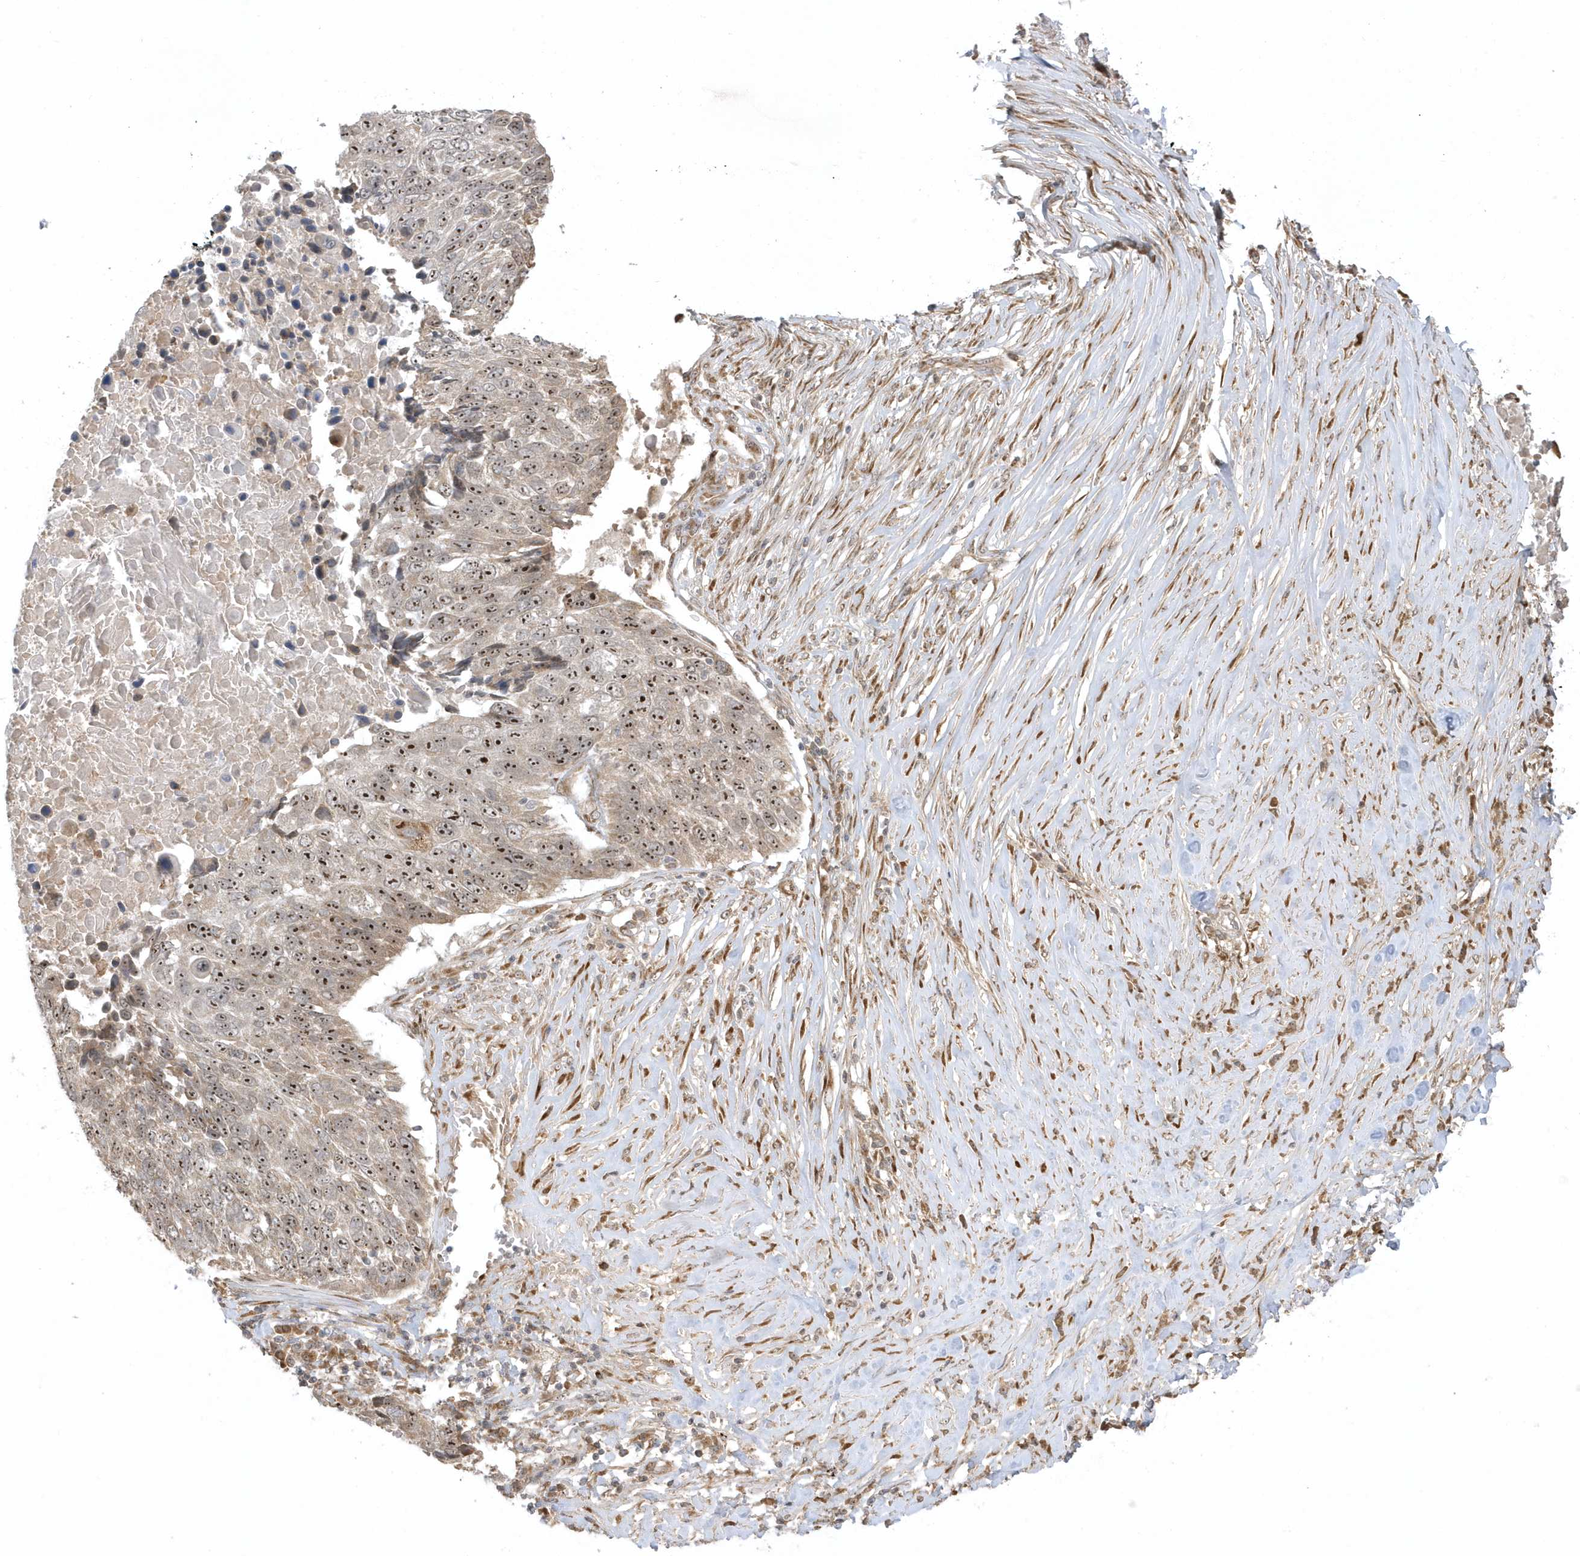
{"staining": {"intensity": "moderate", "quantity": ">75%", "location": "nuclear"}, "tissue": "lung cancer", "cell_type": "Tumor cells", "image_type": "cancer", "snomed": [{"axis": "morphology", "description": "Squamous cell carcinoma, NOS"}, {"axis": "topography", "description": "Lung"}], "caption": "Moderate nuclear expression is seen in about >75% of tumor cells in squamous cell carcinoma (lung).", "gene": "ECM2", "patient": {"sex": "male", "age": 66}}